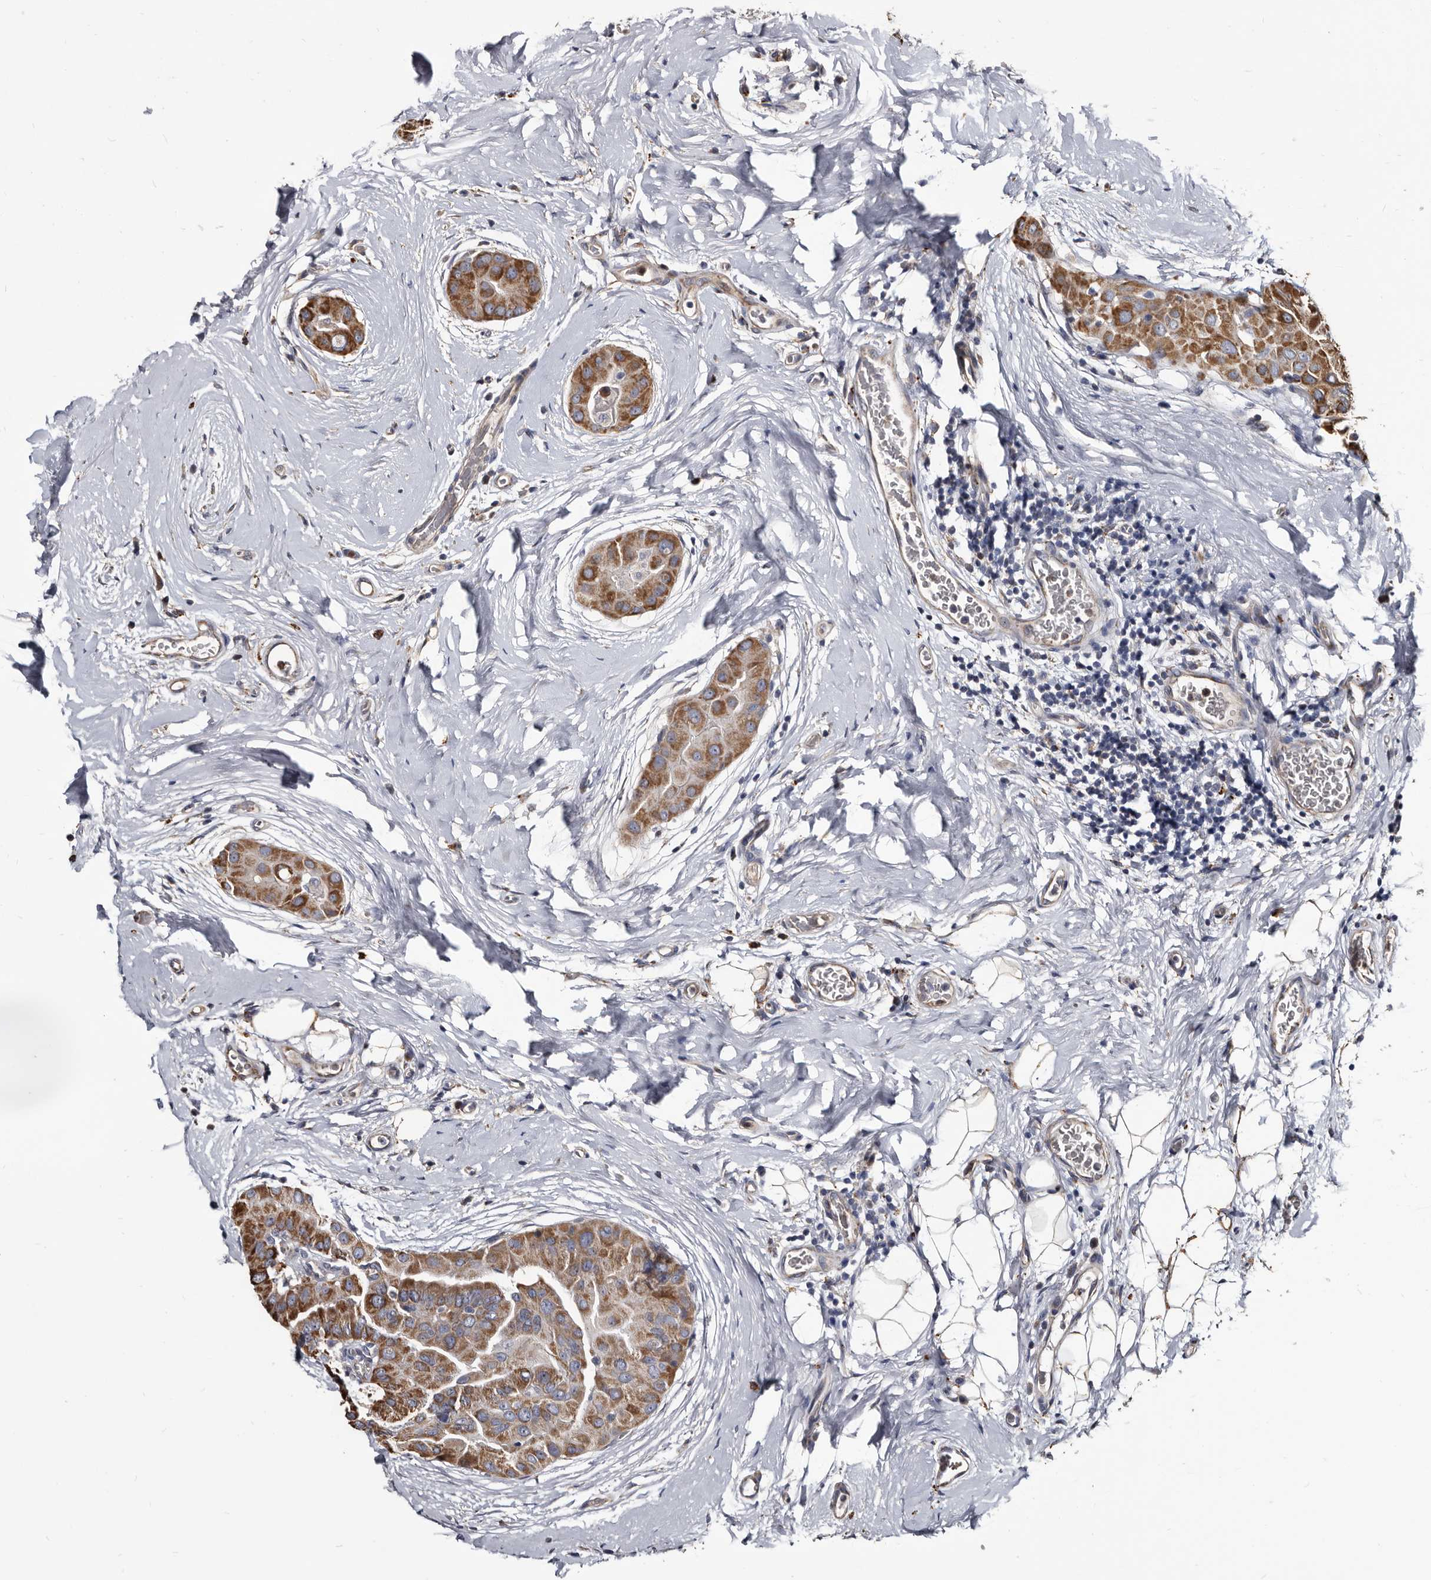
{"staining": {"intensity": "moderate", "quantity": ">75%", "location": "cytoplasmic/membranous"}, "tissue": "thyroid cancer", "cell_type": "Tumor cells", "image_type": "cancer", "snomed": [{"axis": "morphology", "description": "Papillary adenocarcinoma, NOS"}, {"axis": "topography", "description": "Thyroid gland"}], "caption": "Human thyroid papillary adenocarcinoma stained with a protein marker displays moderate staining in tumor cells.", "gene": "CTSA", "patient": {"sex": "male", "age": 33}}